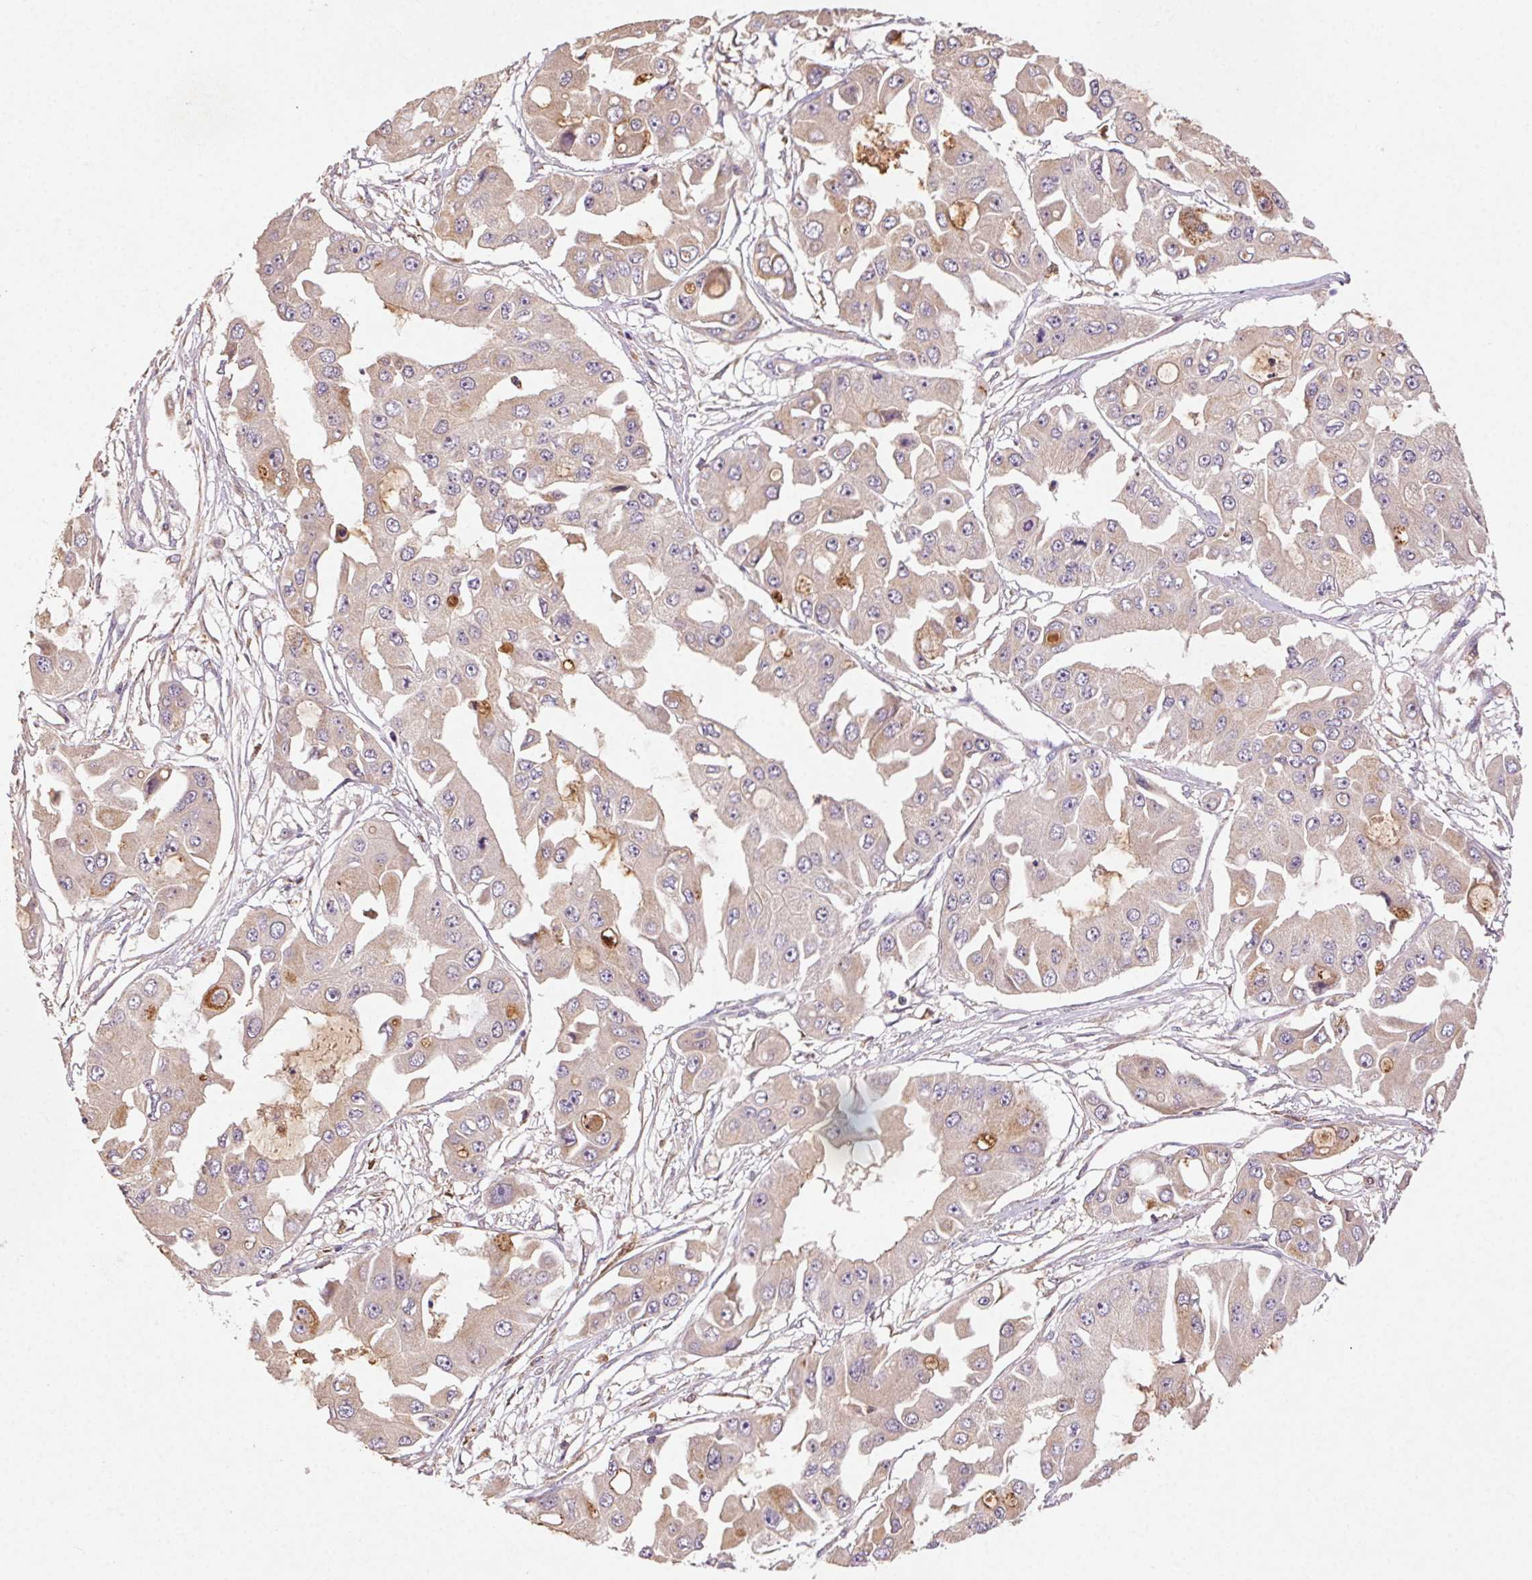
{"staining": {"intensity": "weak", "quantity": "25%-75%", "location": "cytoplasmic/membranous"}, "tissue": "ovarian cancer", "cell_type": "Tumor cells", "image_type": "cancer", "snomed": [{"axis": "morphology", "description": "Cystadenocarcinoma, serous, NOS"}, {"axis": "topography", "description": "Ovary"}], "caption": "Immunohistochemical staining of ovarian cancer displays low levels of weak cytoplasmic/membranous positivity in approximately 25%-75% of tumor cells.", "gene": "FNBP1L", "patient": {"sex": "female", "age": 56}}